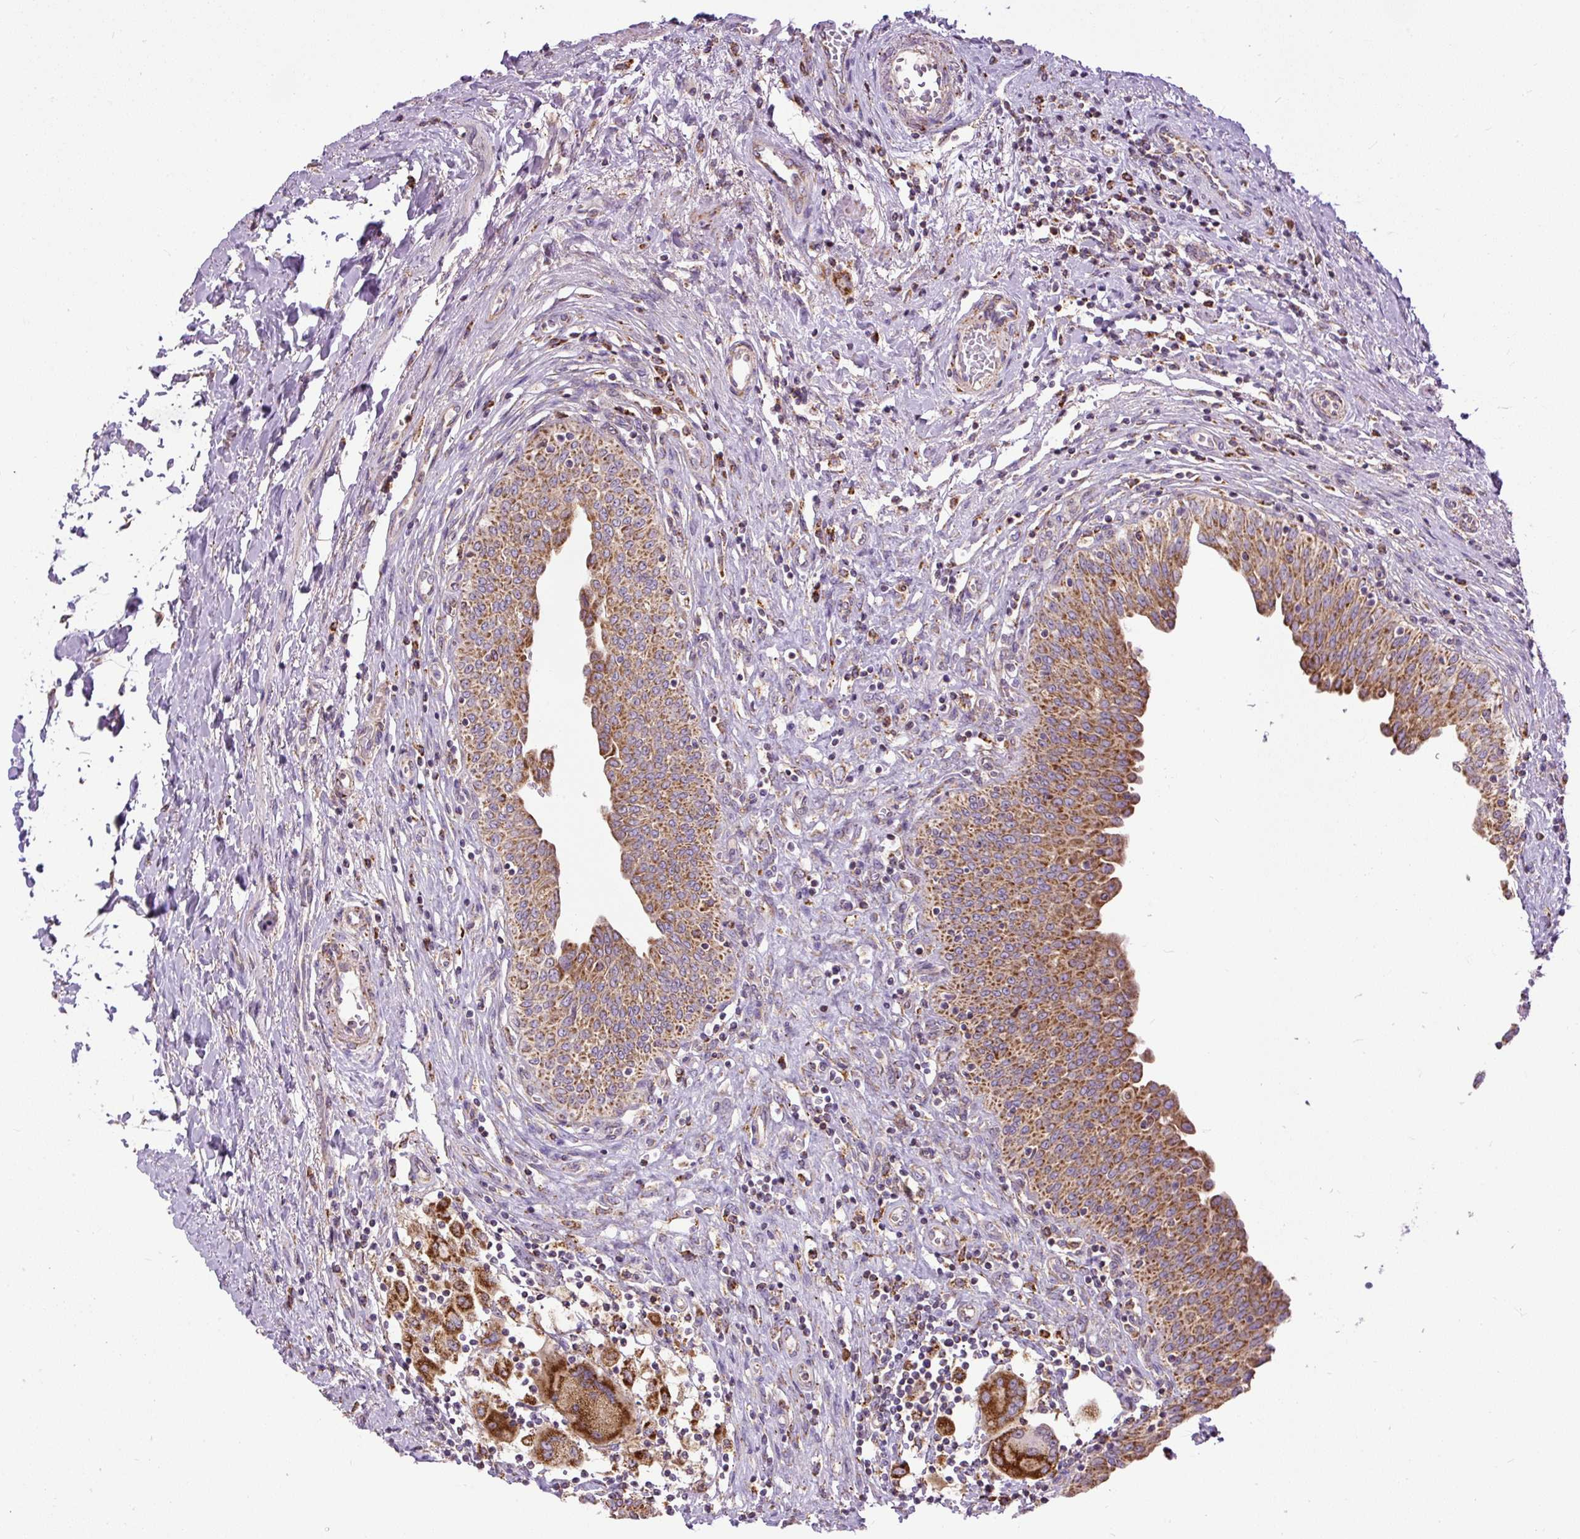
{"staining": {"intensity": "moderate", "quantity": ">75%", "location": "cytoplasmic/membranous"}, "tissue": "urinary bladder", "cell_type": "Urothelial cells", "image_type": "normal", "snomed": [{"axis": "morphology", "description": "Normal tissue, NOS"}, {"axis": "topography", "description": "Urinary bladder"}], "caption": "Immunohistochemical staining of benign urinary bladder reveals >75% levels of moderate cytoplasmic/membranous protein expression in about >75% of urothelial cells. The staining is performed using DAB (3,3'-diaminobenzidine) brown chromogen to label protein expression. The nuclei are counter-stained blue using hematoxylin.", "gene": "TM2D3", "patient": {"sex": "male", "age": 71}}